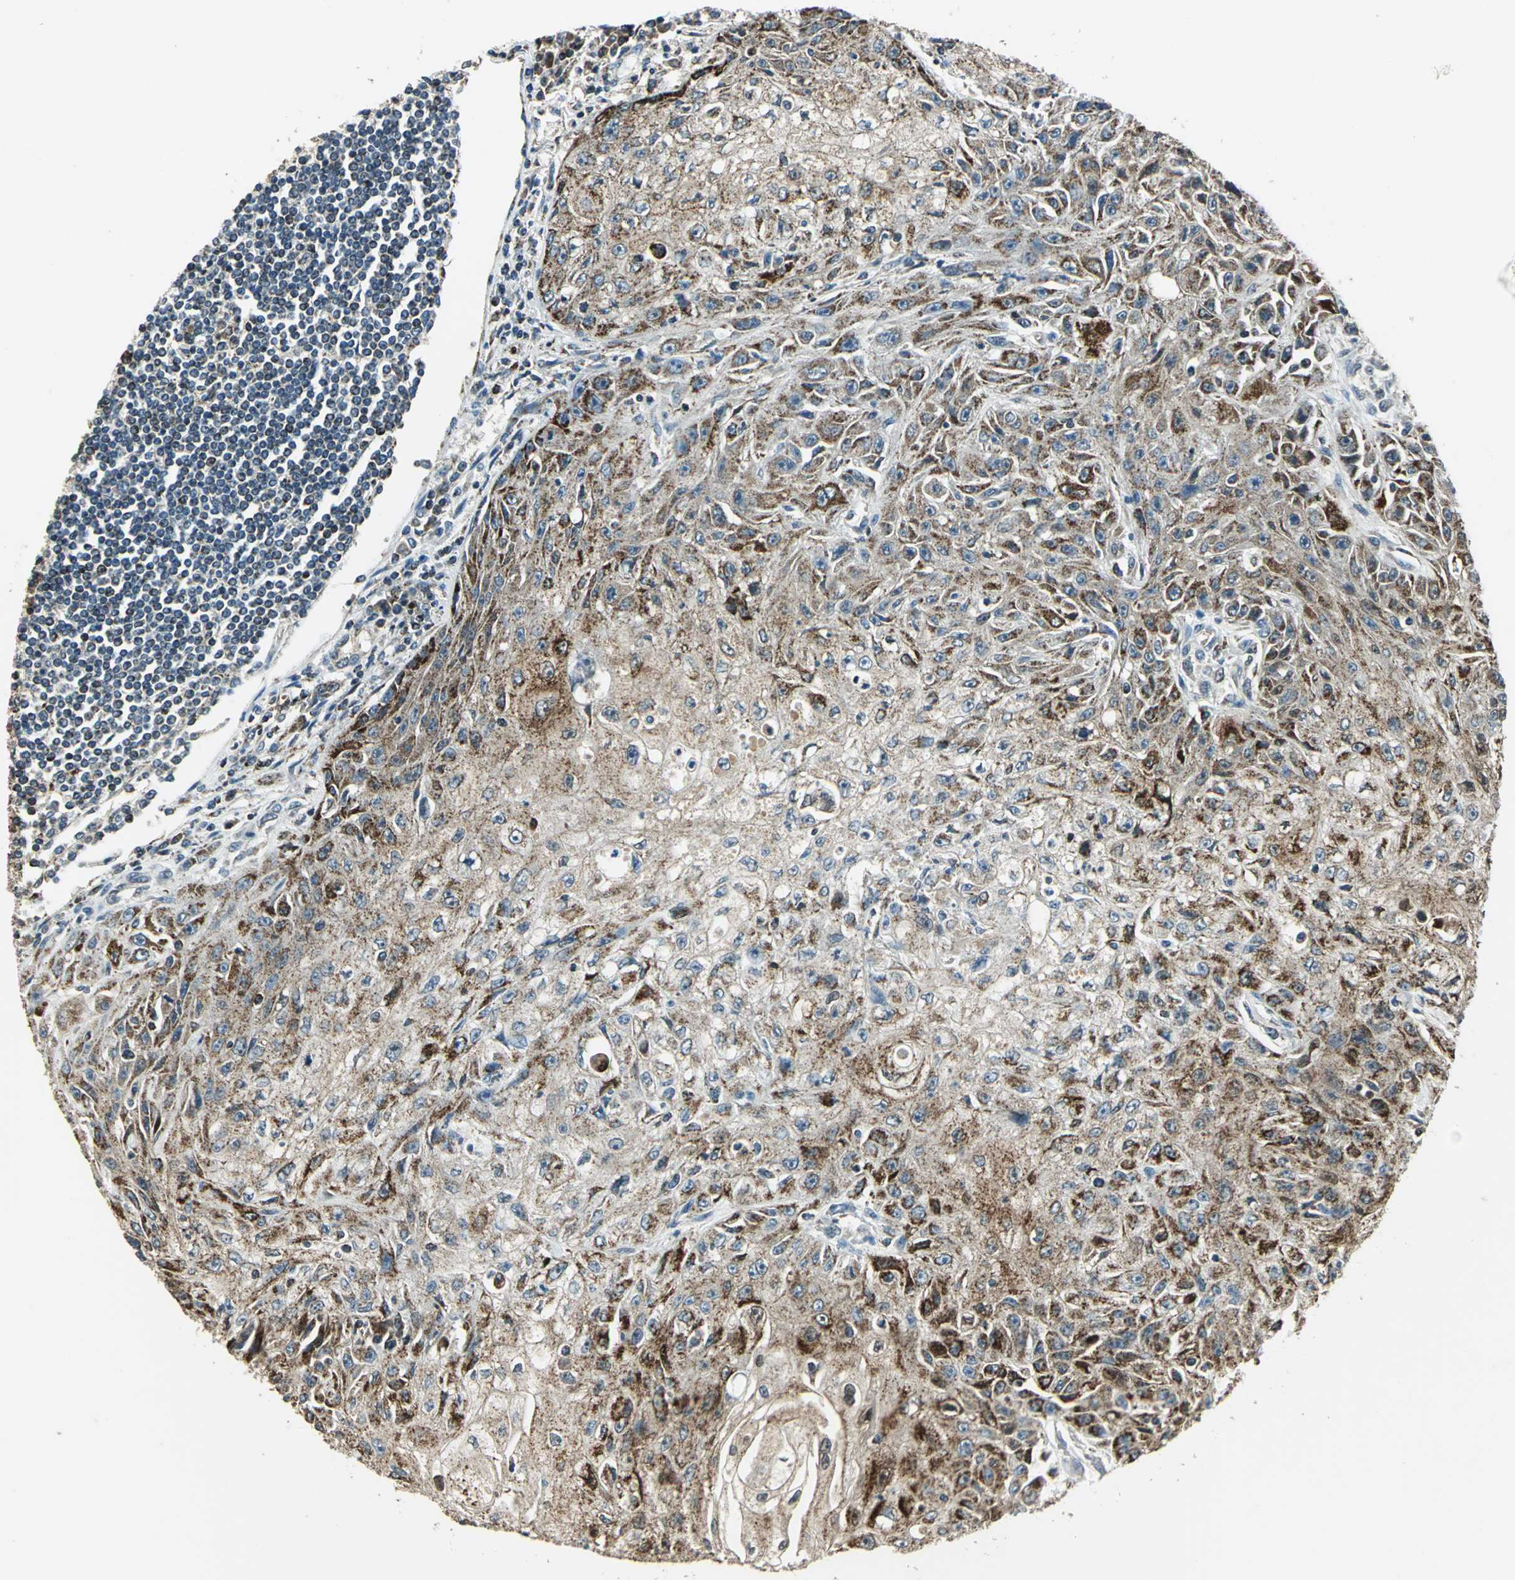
{"staining": {"intensity": "moderate", "quantity": ">75%", "location": "cytoplasmic/membranous"}, "tissue": "skin cancer", "cell_type": "Tumor cells", "image_type": "cancer", "snomed": [{"axis": "morphology", "description": "Squamous cell carcinoma, NOS"}, {"axis": "topography", "description": "Skin"}], "caption": "Human squamous cell carcinoma (skin) stained with a brown dye displays moderate cytoplasmic/membranous positive positivity in approximately >75% of tumor cells.", "gene": "NUDT2", "patient": {"sex": "male", "age": 75}}